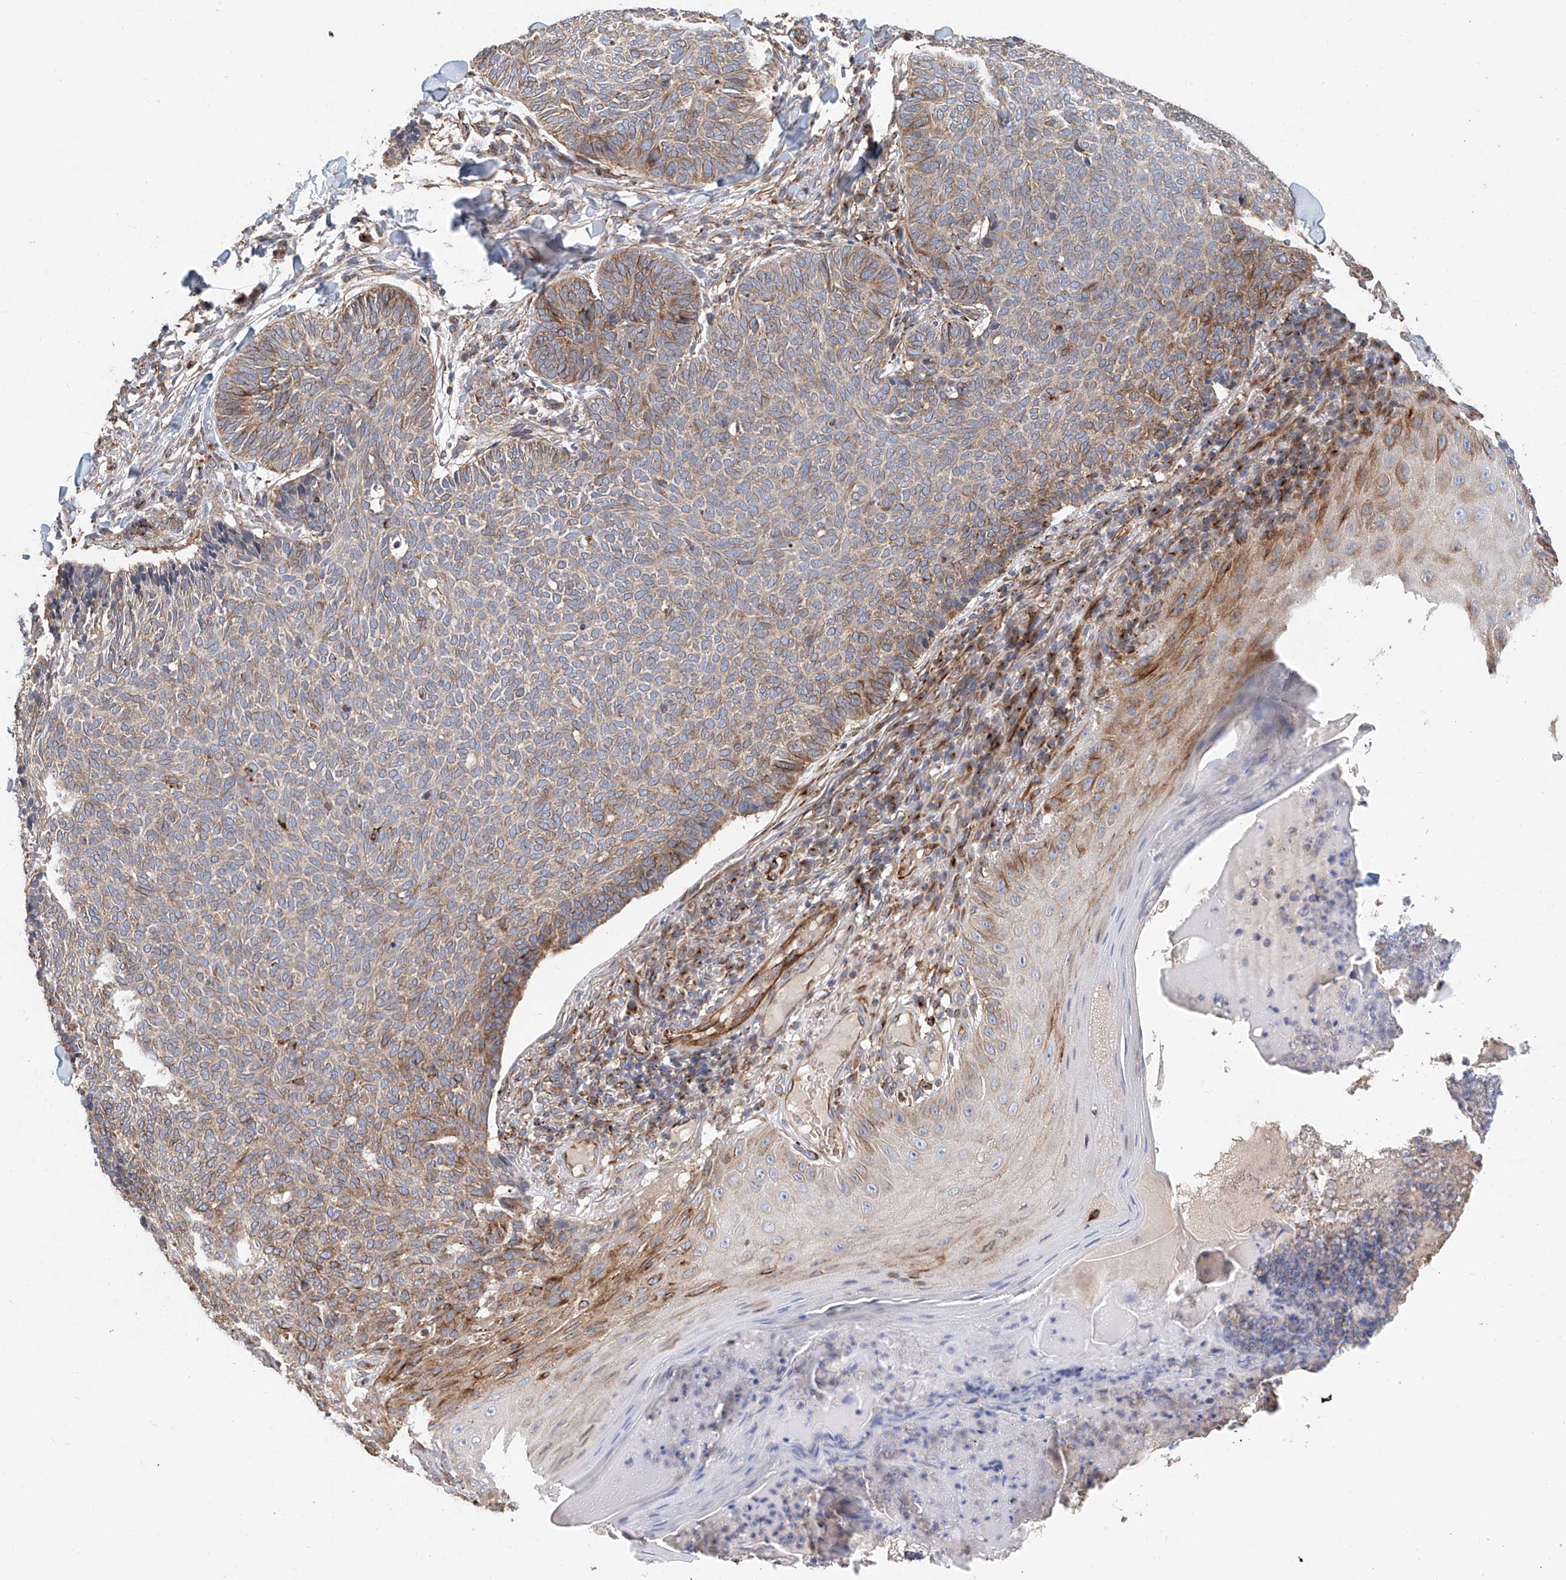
{"staining": {"intensity": "moderate", "quantity": "25%-75%", "location": "cytoplasmic/membranous"}, "tissue": "skin cancer", "cell_type": "Tumor cells", "image_type": "cancer", "snomed": [{"axis": "morphology", "description": "Normal tissue, NOS"}, {"axis": "morphology", "description": "Basal cell carcinoma"}, {"axis": "topography", "description": "Skin"}], "caption": "Skin cancer was stained to show a protein in brown. There is medium levels of moderate cytoplasmic/membranous staining in approximately 25%-75% of tumor cells.", "gene": "HGSNAT", "patient": {"sex": "male", "age": 50}}